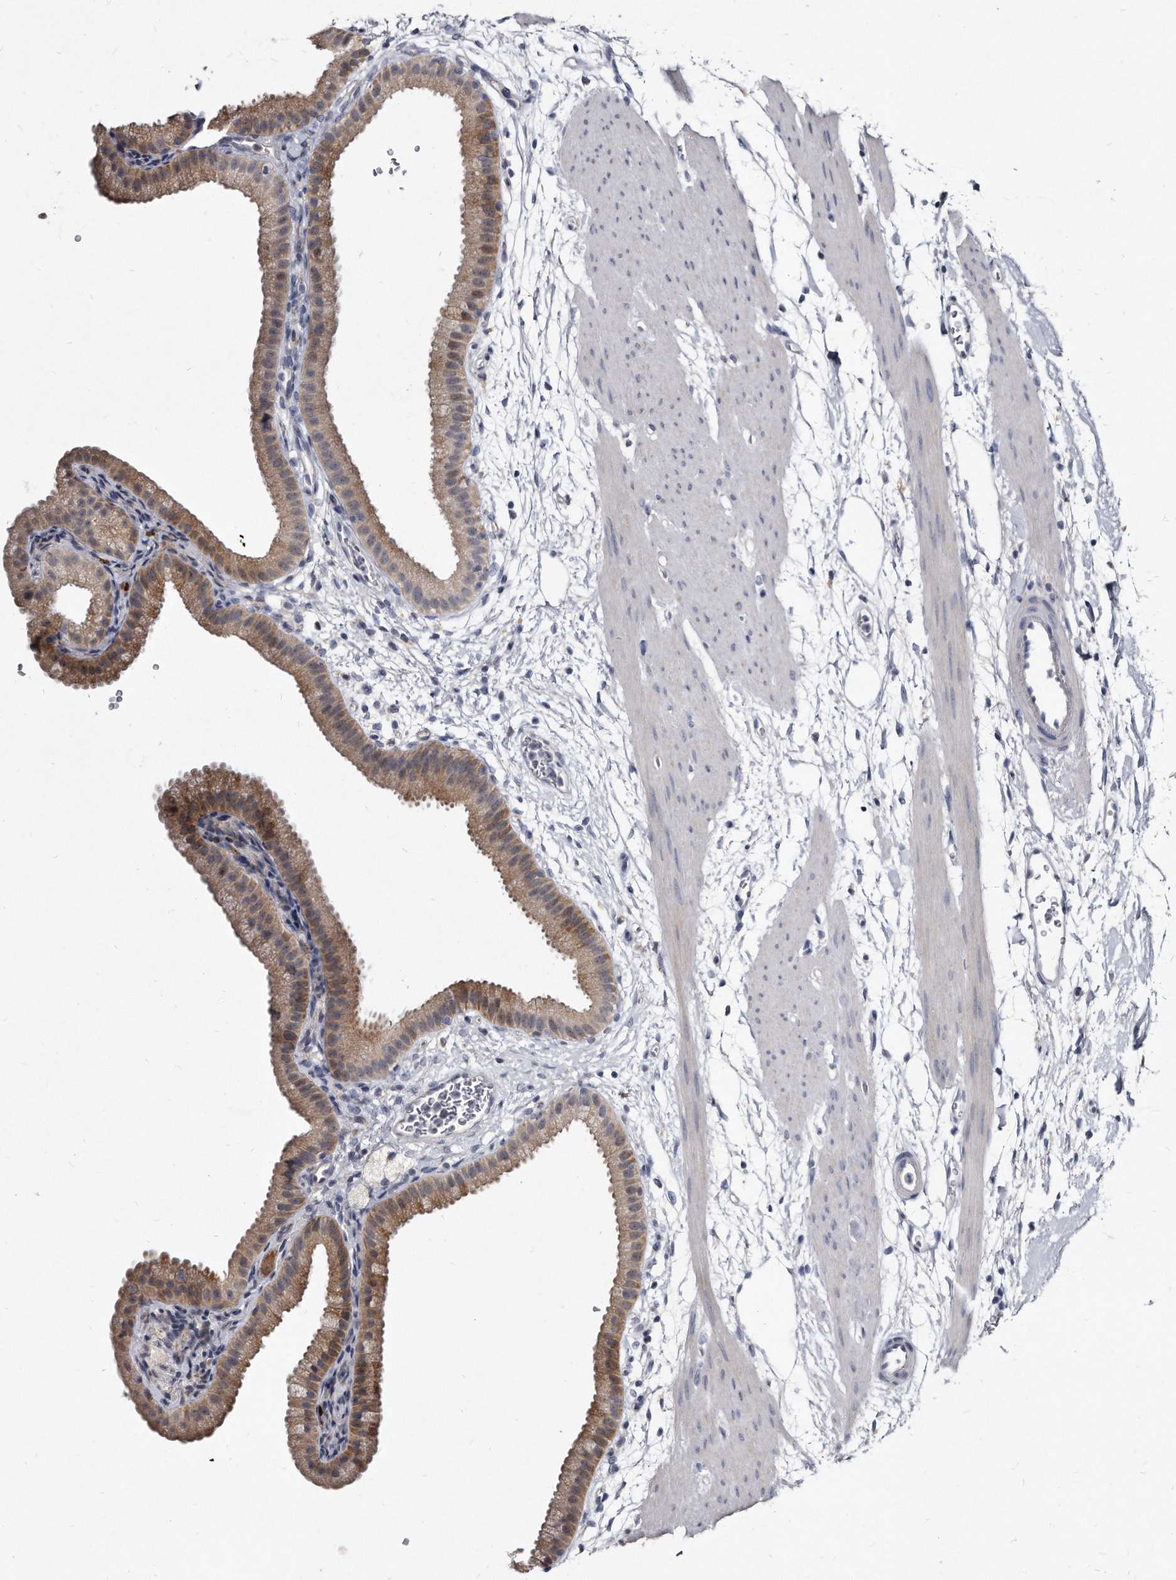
{"staining": {"intensity": "moderate", "quantity": ">75%", "location": "cytoplasmic/membranous"}, "tissue": "gallbladder", "cell_type": "Glandular cells", "image_type": "normal", "snomed": [{"axis": "morphology", "description": "Normal tissue, NOS"}, {"axis": "topography", "description": "Gallbladder"}], "caption": "Protein staining of unremarkable gallbladder exhibits moderate cytoplasmic/membranous expression in approximately >75% of glandular cells.", "gene": "KLHDC3", "patient": {"sex": "female", "age": 64}}